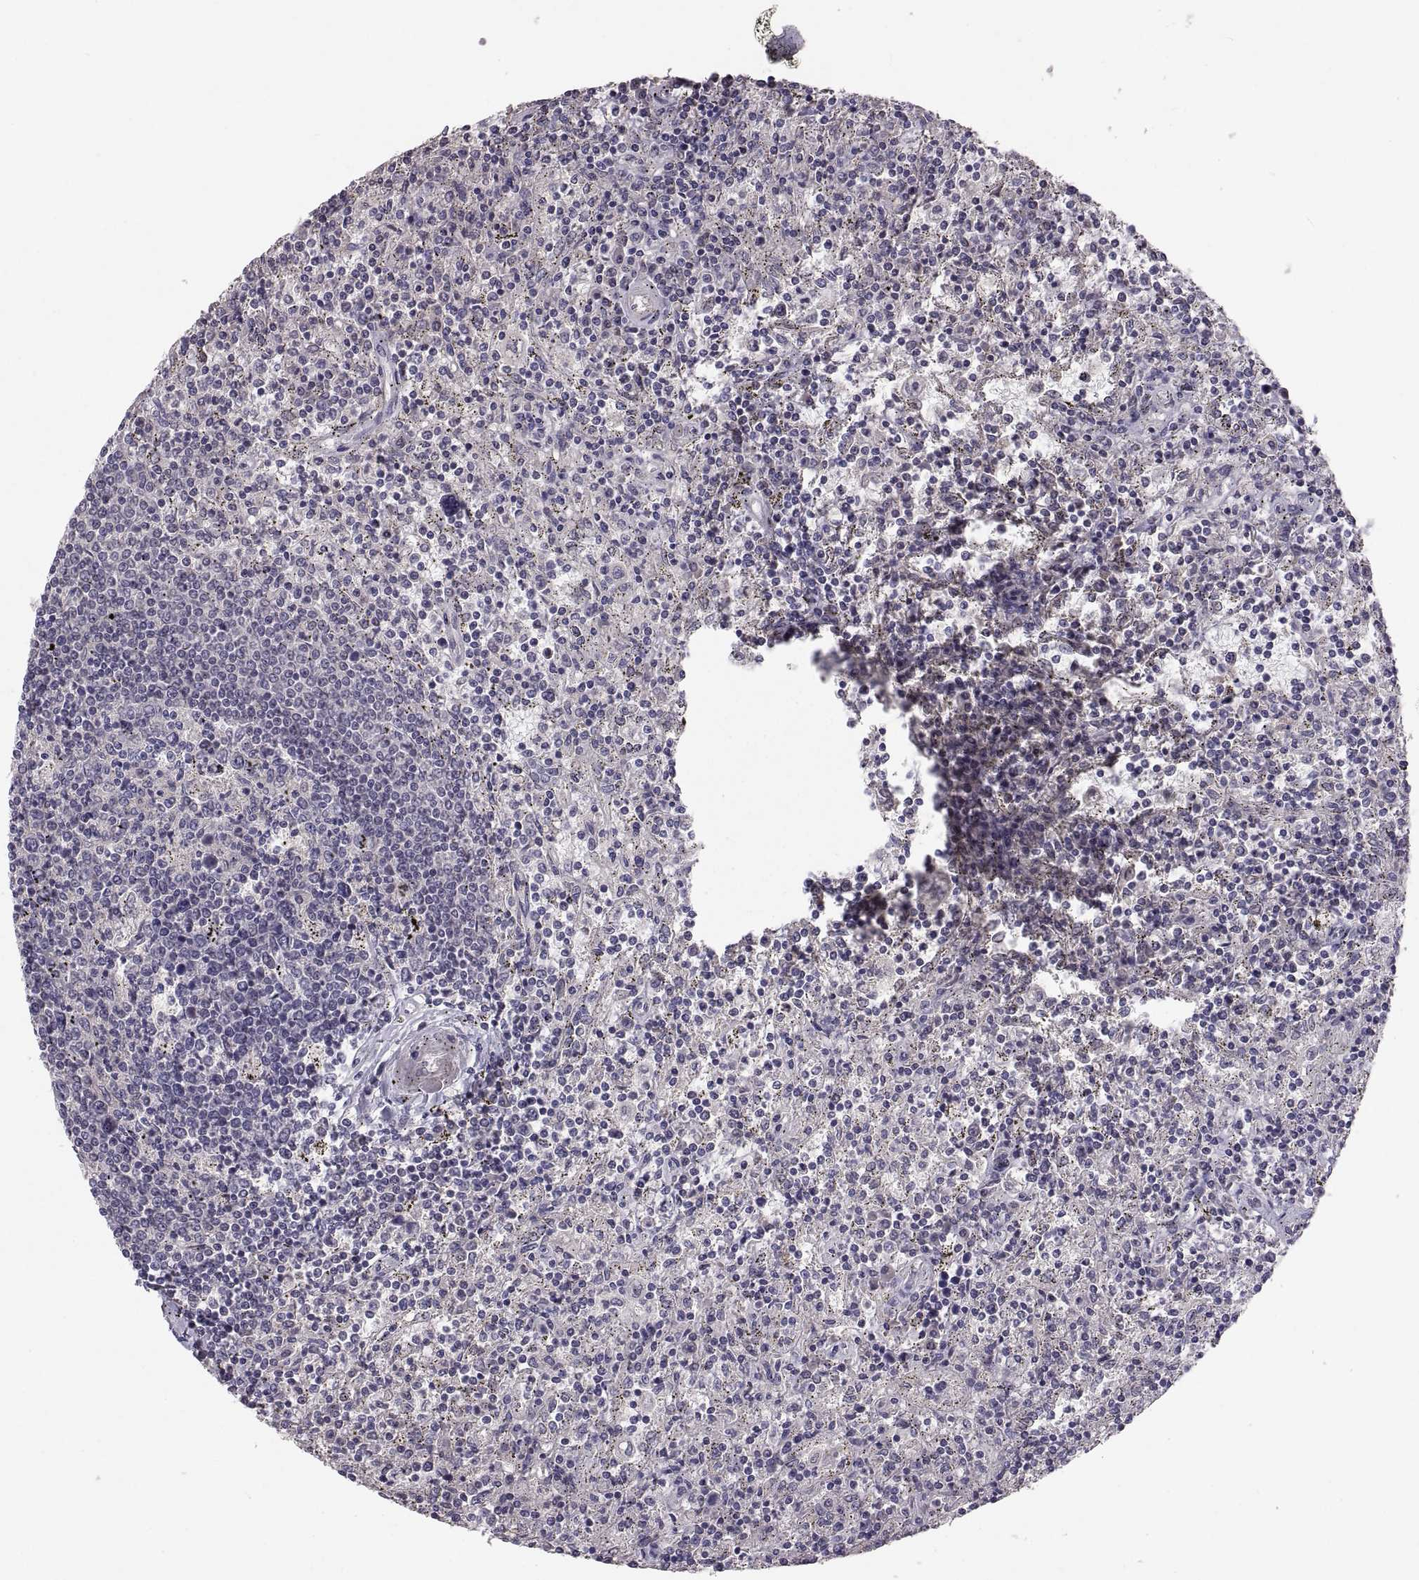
{"staining": {"intensity": "negative", "quantity": "none", "location": "none"}, "tissue": "lymphoma", "cell_type": "Tumor cells", "image_type": "cancer", "snomed": [{"axis": "morphology", "description": "Malignant lymphoma, non-Hodgkin's type, Low grade"}, {"axis": "topography", "description": "Spleen"}], "caption": "An immunohistochemistry (IHC) micrograph of lymphoma is shown. There is no staining in tumor cells of lymphoma. (Brightfield microscopy of DAB (3,3'-diaminobenzidine) immunohistochemistry (IHC) at high magnification).", "gene": "PAX2", "patient": {"sex": "male", "age": 62}}